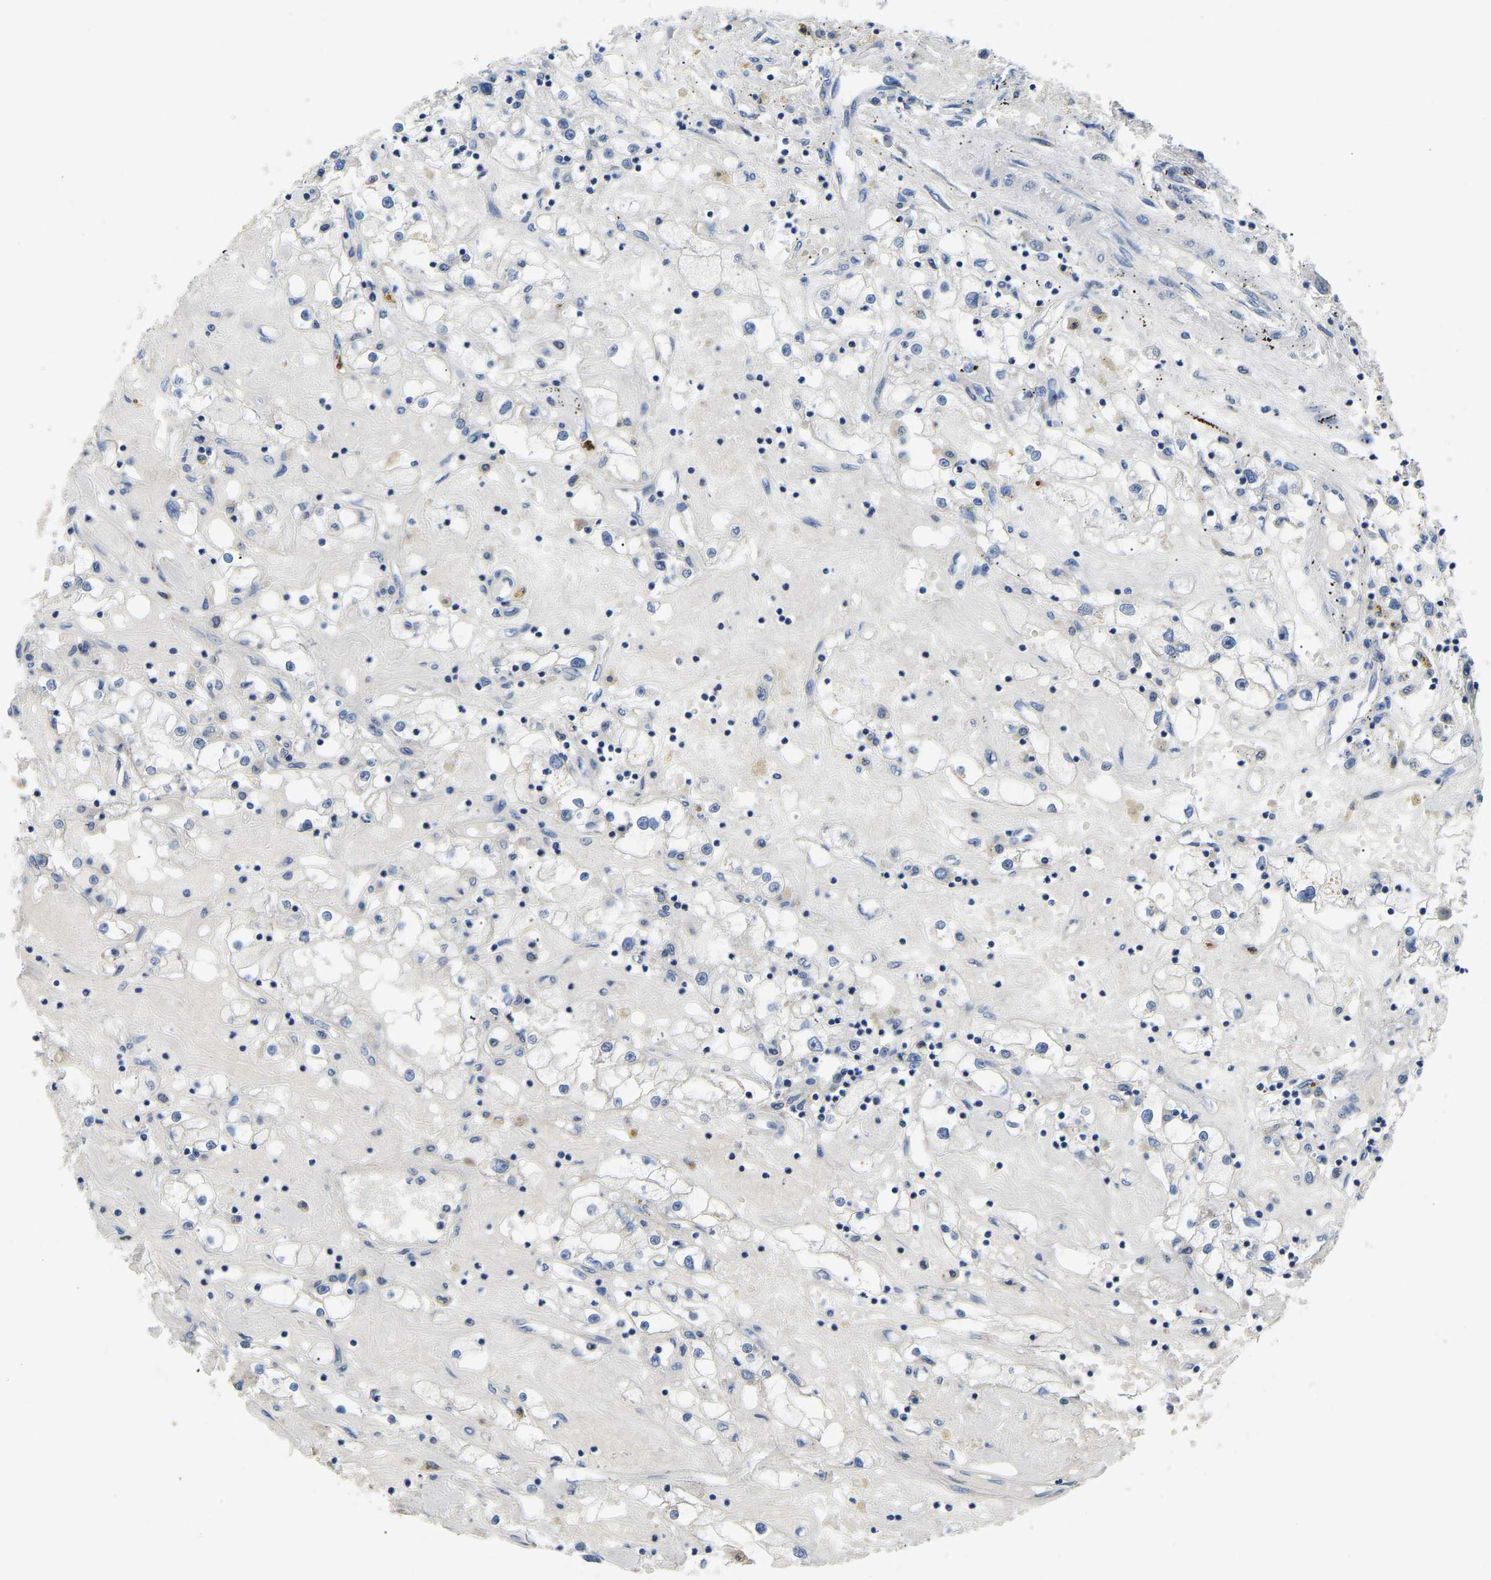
{"staining": {"intensity": "negative", "quantity": "none", "location": "none"}, "tissue": "renal cancer", "cell_type": "Tumor cells", "image_type": "cancer", "snomed": [{"axis": "morphology", "description": "Adenocarcinoma, NOS"}, {"axis": "topography", "description": "Kidney"}], "caption": "DAB (3,3'-diaminobenzidine) immunohistochemical staining of adenocarcinoma (renal) demonstrates no significant expression in tumor cells. (Stains: DAB (3,3'-diaminobenzidine) IHC with hematoxylin counter stain, Microscopy: brightfield microscopy at high magnification).", "gene": "TOR1B", "patient": {"sex": "male", "age": 56}}